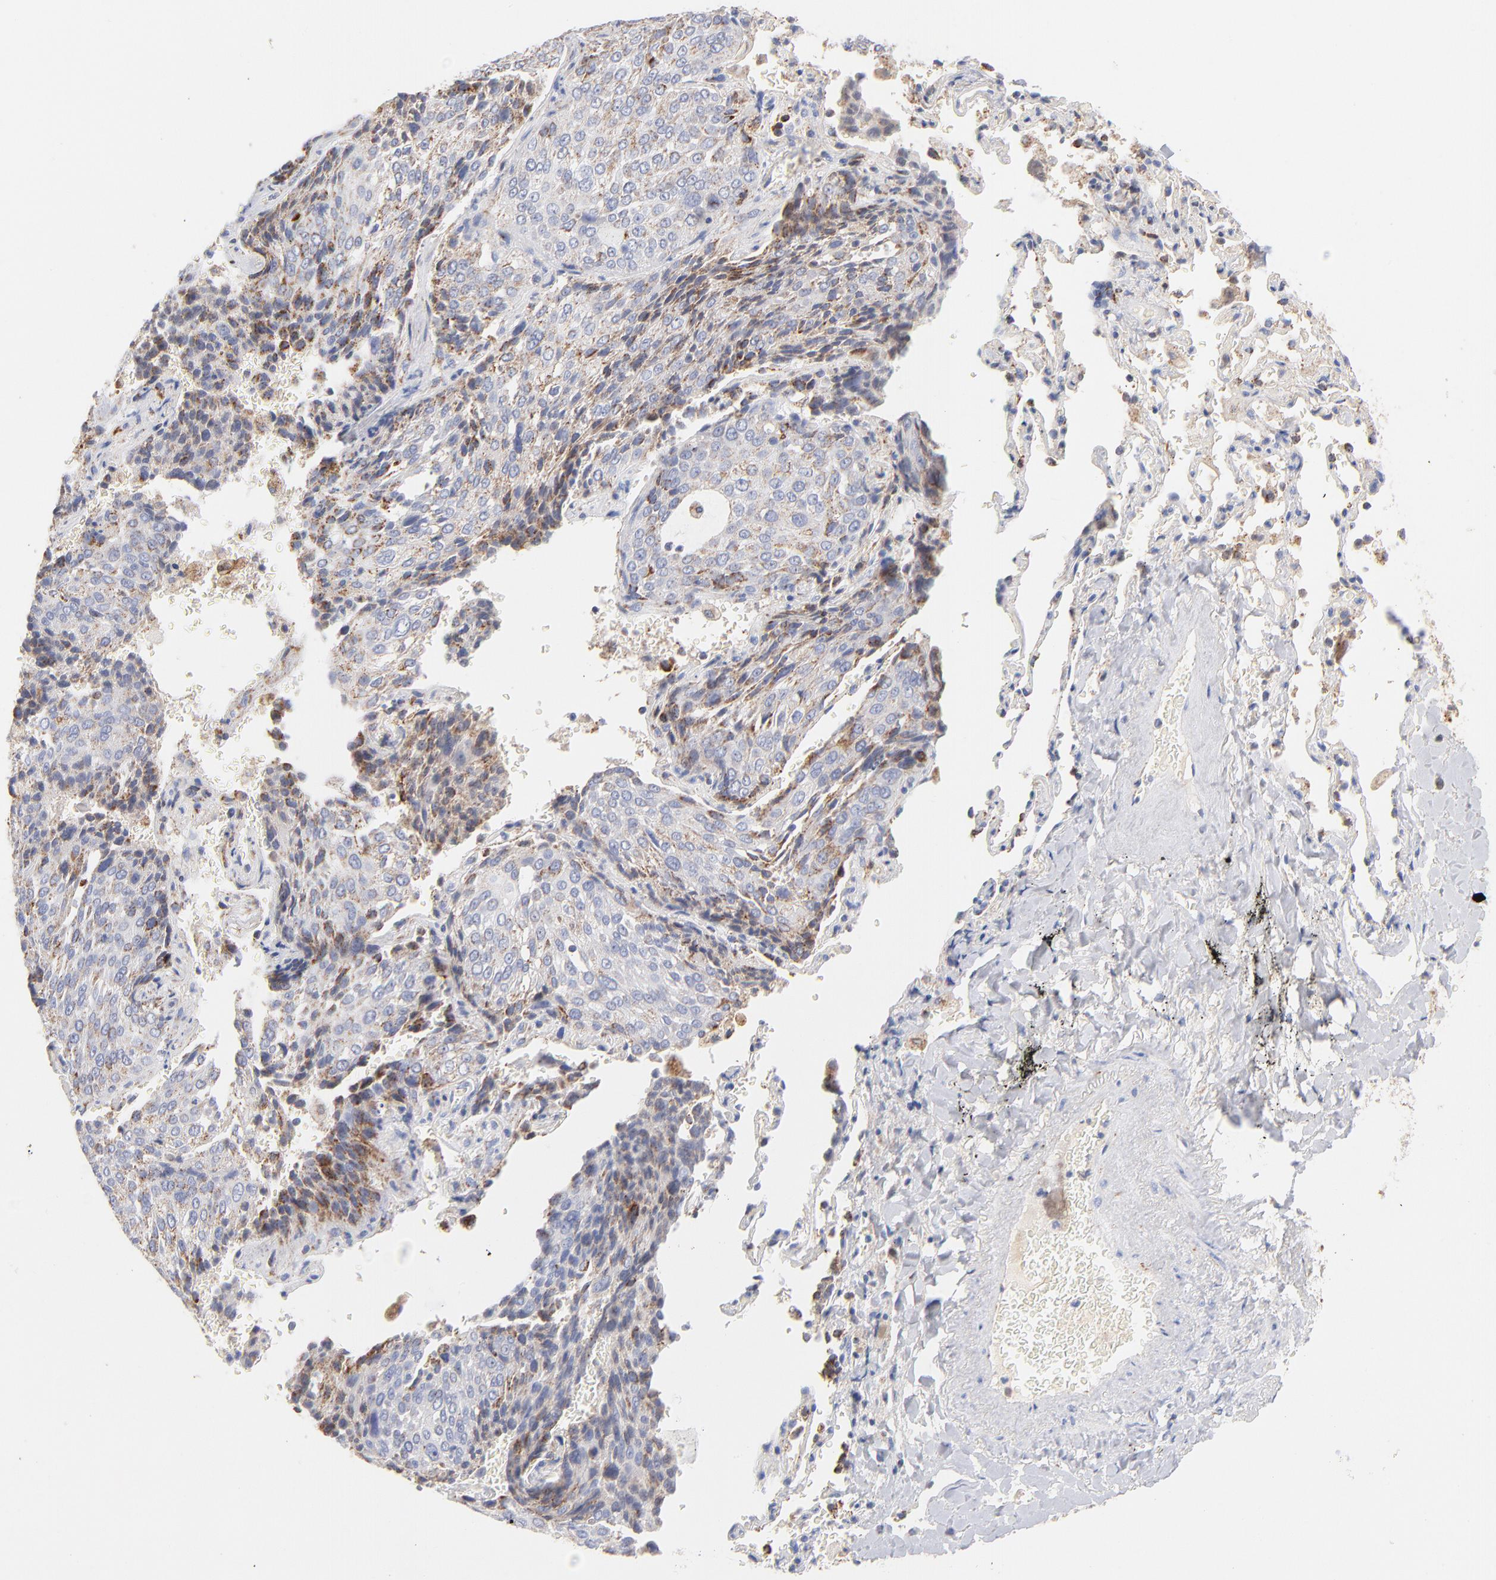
{"staining": {"intensity": "moderate", "quantity": "25%-75%", "location": "cytoplasmic/membranous"}, "tissue": "lung cancer", "cell_type": "Tumor cells", "image_type": "cancer", "snomed": [{"axis": "morphology", "description": "Squamous cell carcinoma, NOS"}, {"axis": "topography", "description": "Lung"}], "caption": "IHC histopathology image of neoplastic tissue: lung cancer stained using immunohistochemistry (IHC) shows medium levels of moderate protein expression localized specifically in the cytoplasmic/membranous of tumor cells, appearing as a cytoplasmic/membranous brown color.", "gene": "DLAT", "patient": {"sex": "male", "age": 54}}